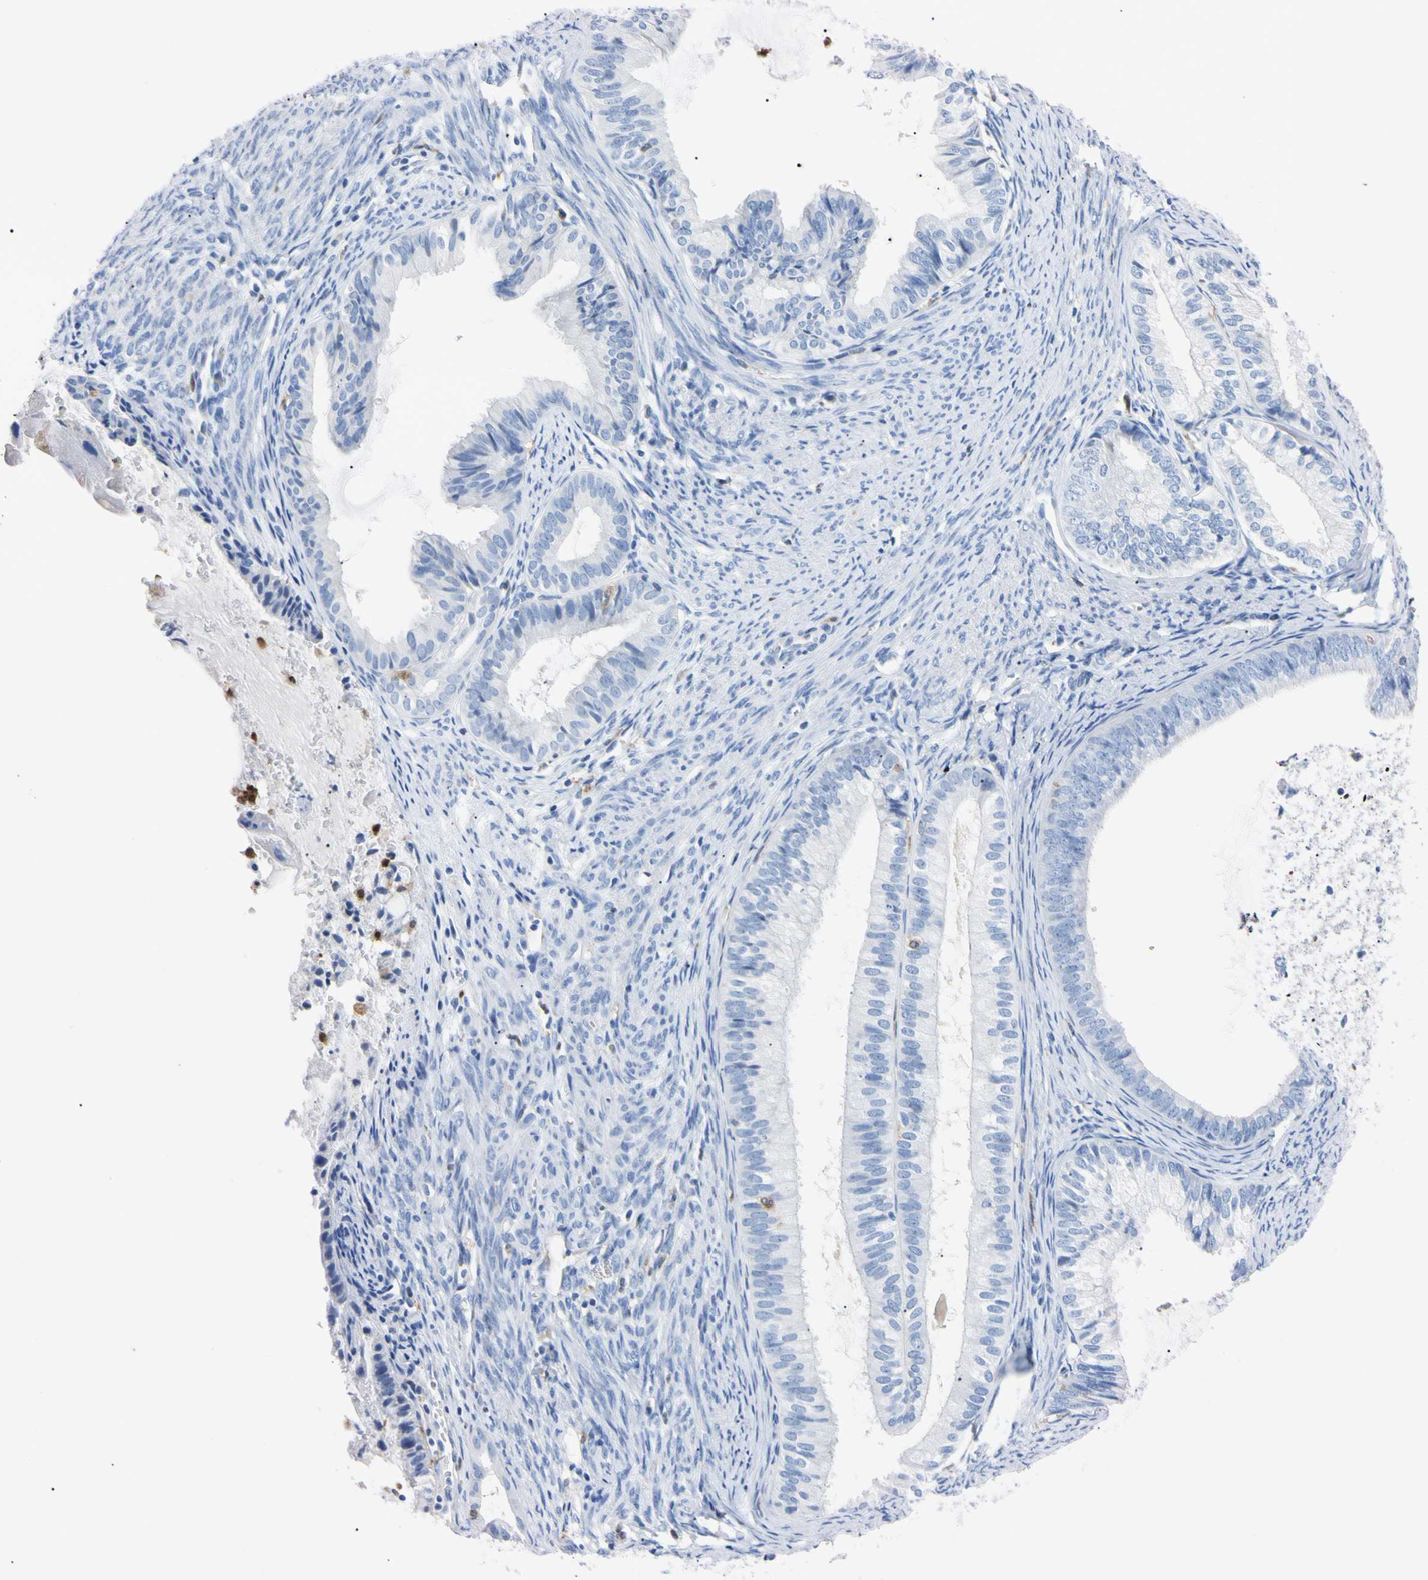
{"staining": {"intensity": "negative", "quantity": "none", "location": "none"}, "tissue": "endometrial cancer", "cell_type": "Tumor cells", "image_type": "cancer", "snomed": [{"axis": "morphology", "description": "Adenocarcinoma, NOS"}, {"axis": "topography", "description": "Endometrium"}], "caption": "This is a micrograph of immunohistochemistry (IHC) staining of endometrial cancer (adenocarcinoma), which shows no expression in tumor cells. (DAB (3,3'-diaminobenzidine) immunohistochemistry (IHC), high magnification).", "gene": "NCF4", "patient": {"sex": "female", "age": 86}}